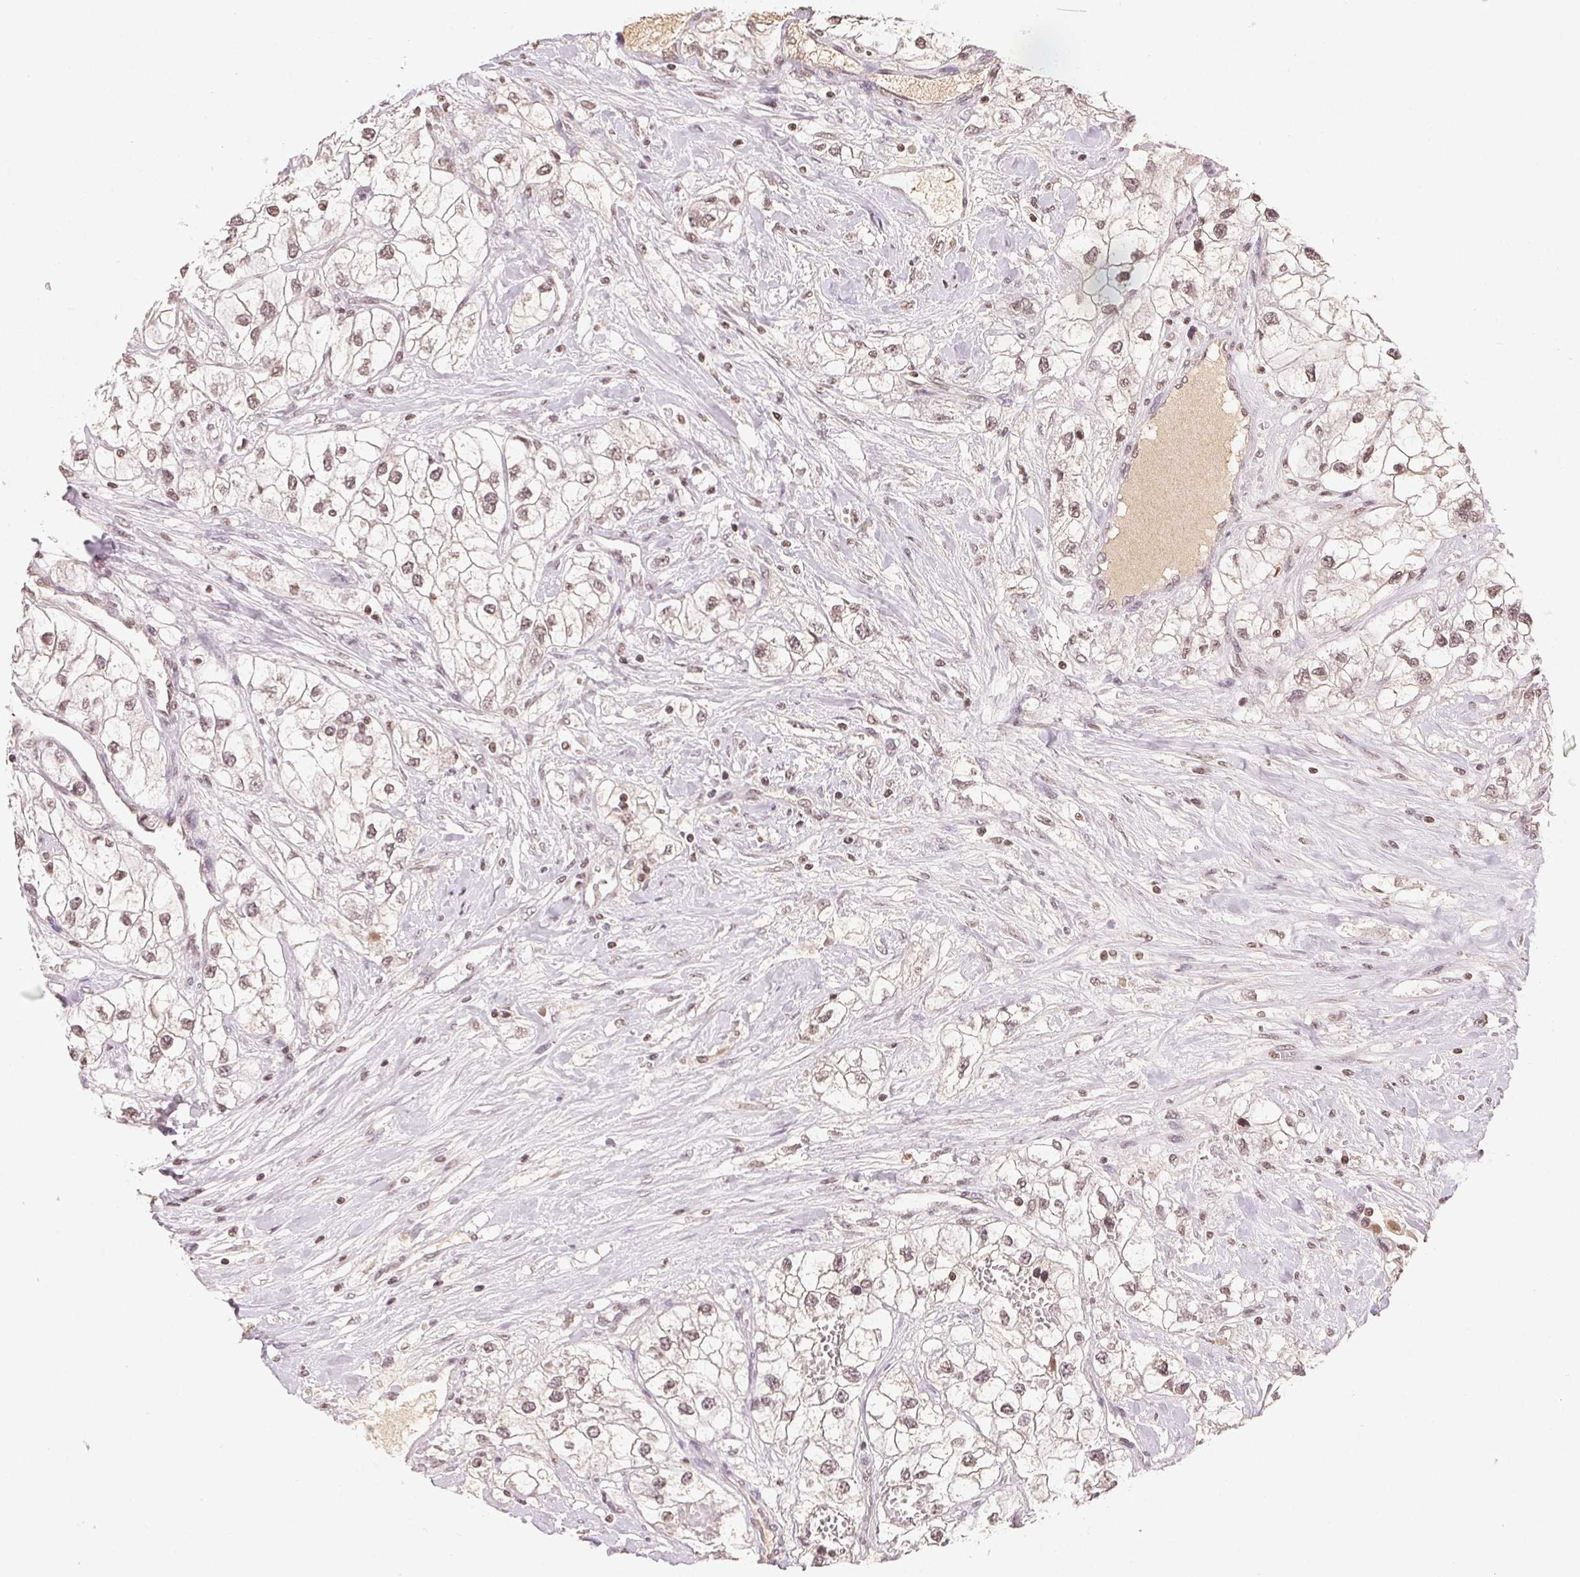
{"staining": {"intensity": "weak", "quantity": ">75%", "location": "nuclear"}, "tissue": "renal cancer", "cell_type": "Tumor cells", "image_type": "cancer", "snomed": [{"axis": "morphology", "description": "Adenocarcinoma, NOS"}, {"axis": "topography", "description": "Kidney"}], "caption": "A low amount of weak nuclear expression is appreciated in about >75% of tumor cells in renal adenocarcinoma tissue.", "gene": "TBP", "patient": {"sex": "male", "age": 59}}